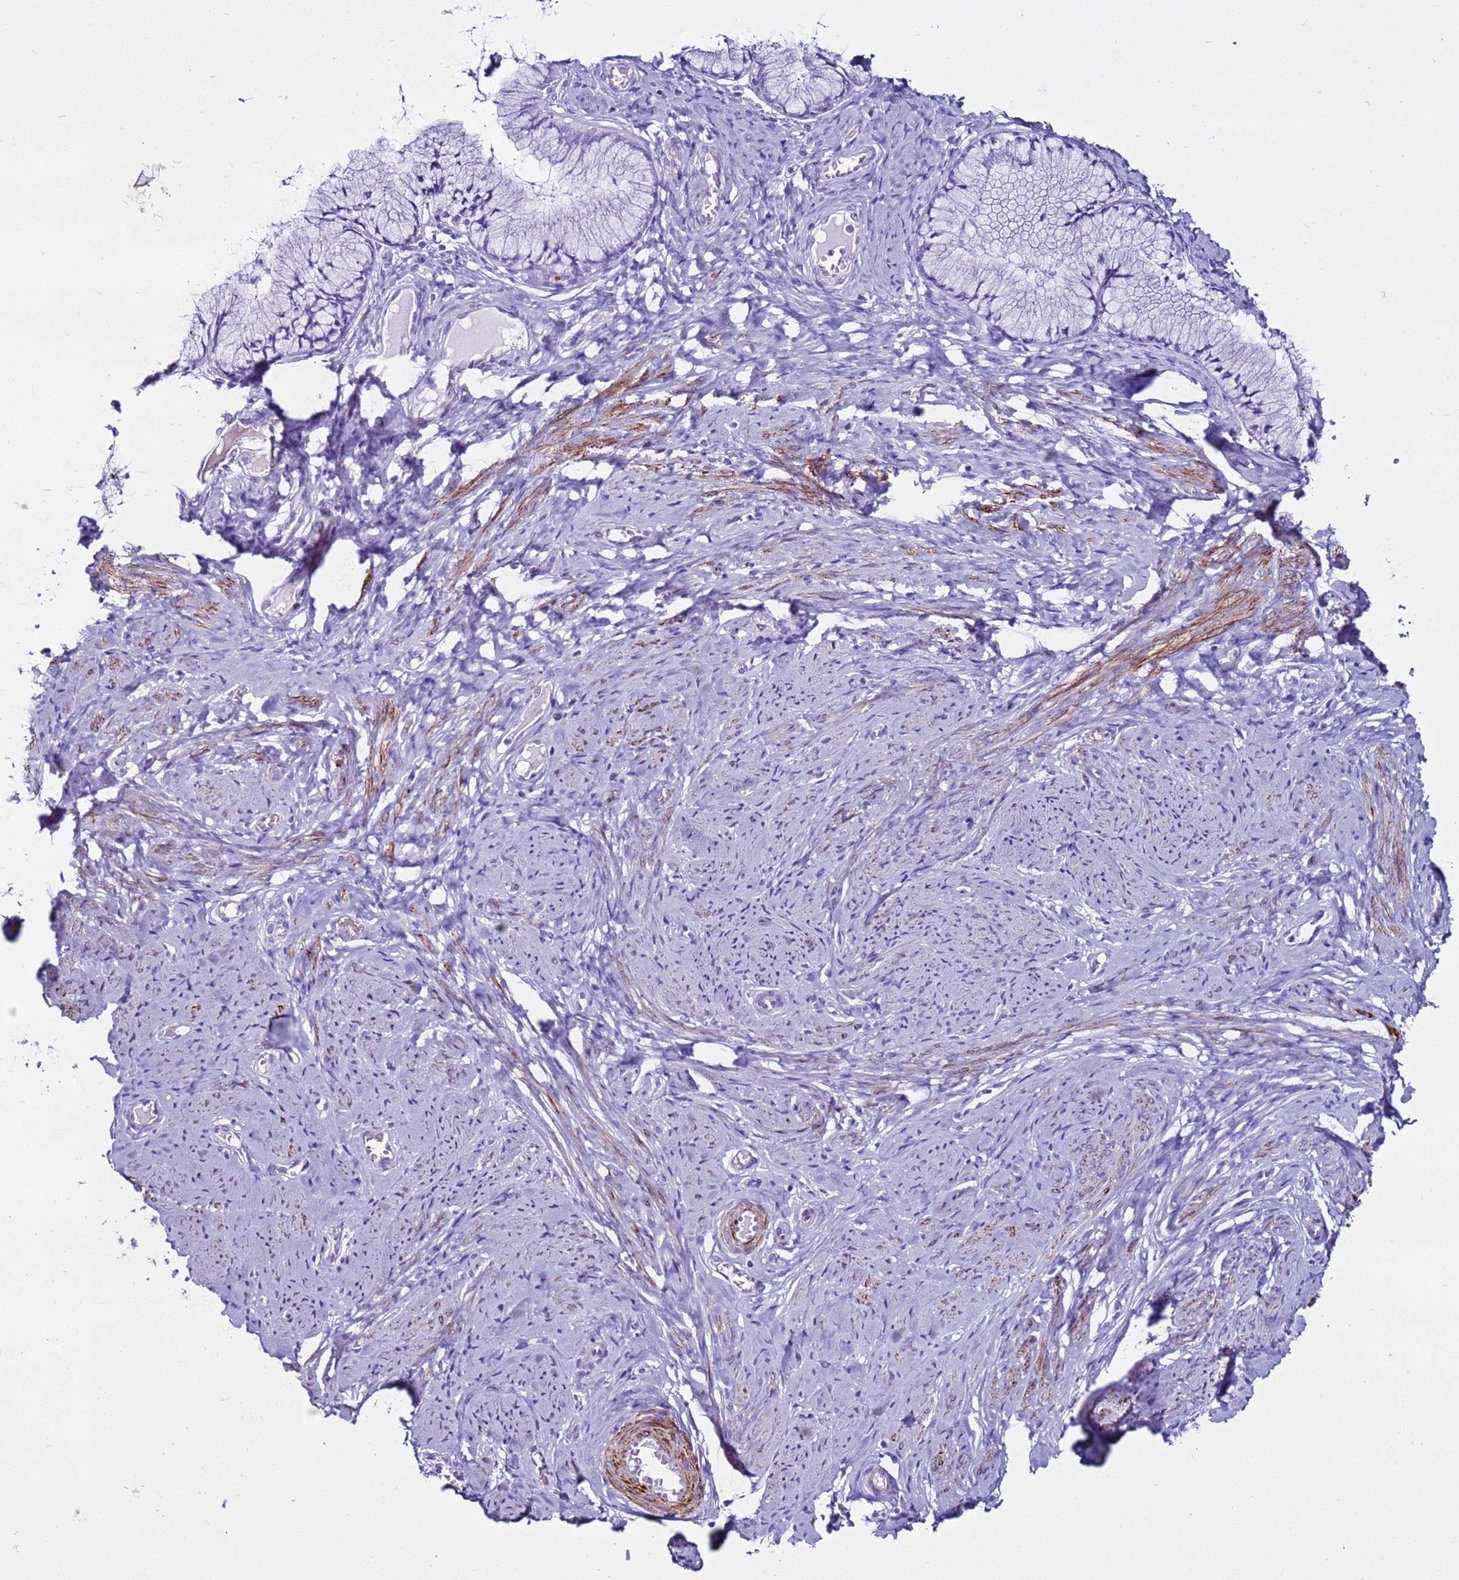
{"staining": {"intensity": "negative", "quantity": "none", "location": "none"}, "tissue": "cervix", "cell_type": "Glandular cells", "image_type": "normal", "snomed": [{"axis": "morphology", "description": "Normal tissue, NOS"}, {"axis": "topography", "description": "Cervix"}], "caption": "Micrograph shows no protein staining in glandular cells of normal cervix.", "gene": "LCMT1", "patient": {"sex": "female", "age": 42}}